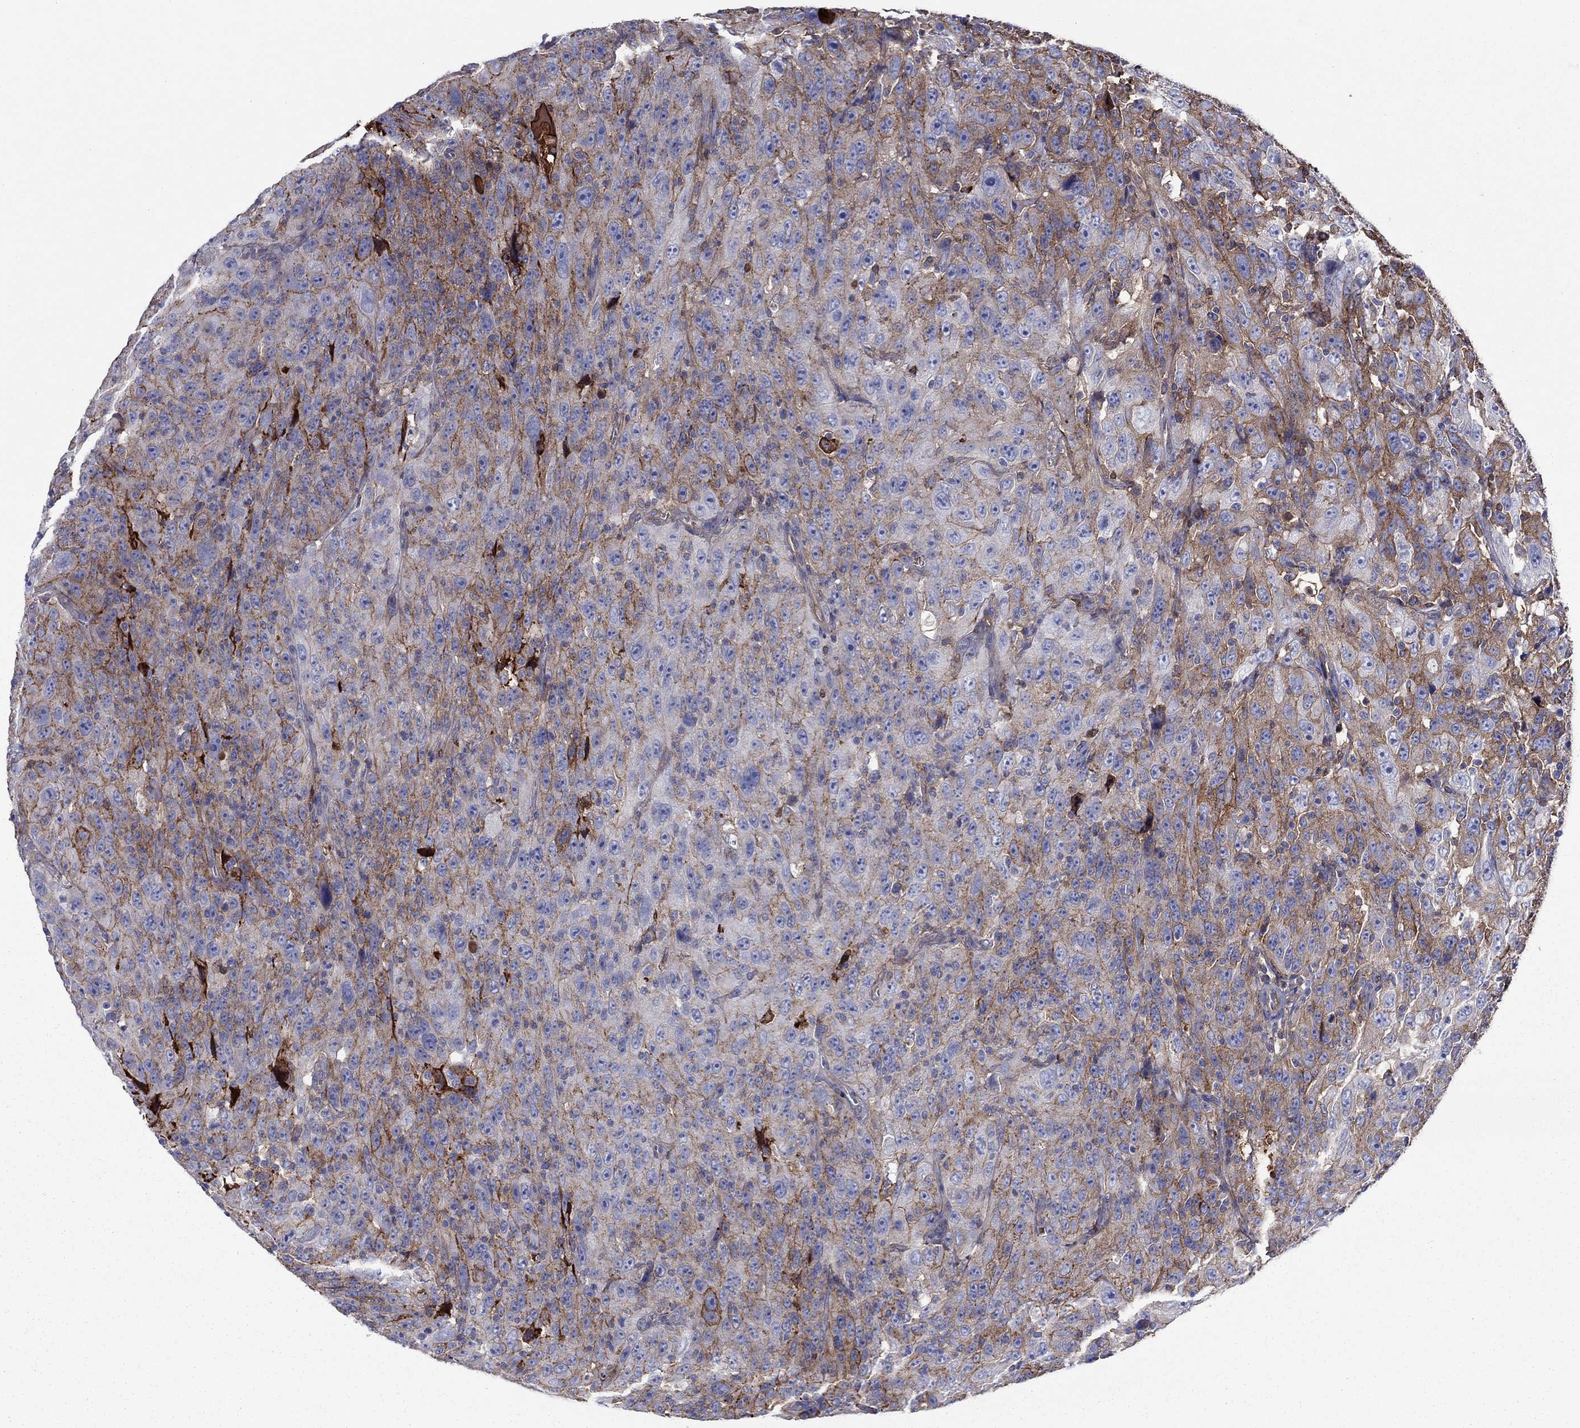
{"staining": {"intensity": "strong", "quantity": "<25%", "location": "cytoplasmic/membranous"}, "tissue": "urothelial cancer", "cell_type": "Tumor cells", "image_type": "cancer", "snomed": [{"axis": "morphology", "description": "Urothelial carcinoma, NOS"}, {"axis": "morphology", "description": "Urothelial carcinoma, High grade"}, {"axis": "topography", "description": "Urinary bladder"}], "caption": "Urothelial cancer stained with IHC displays strong cytoplasmic/membranous positivity in about <25% of tumor cells. (Brightfield microscopy of DAB IHC at high magnification).", "gene": "HPX", "patient": {"sex": "female", "age": 73}}